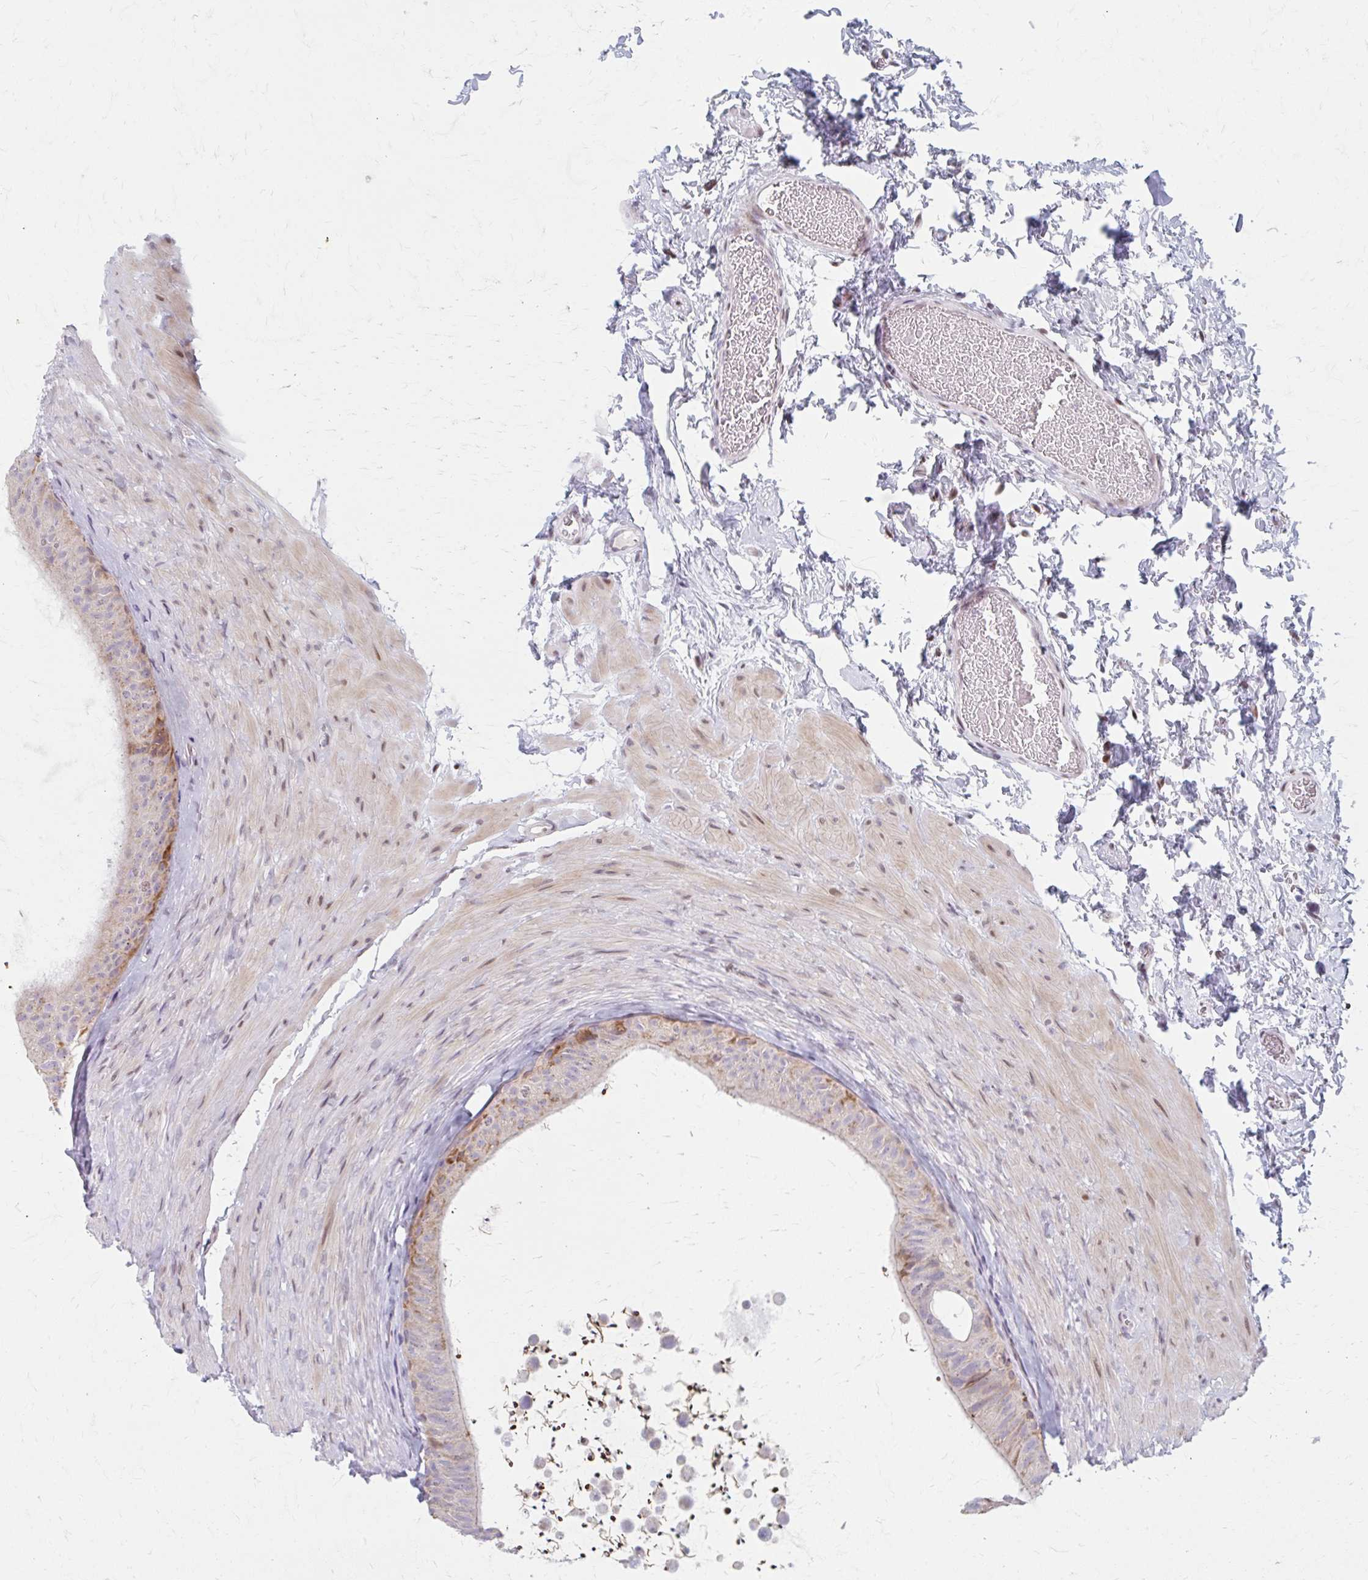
{"staining": {"intensity": "weak", "quantity": "<25%", "location": "cytoplasmic/membranous"}, "tissue": "epididymis", "cell_type": "Glandular cells", "image_type": "normal", "snomed": [{"axis": "morphology", "description": "Normal tissue, NOS"}, {"axis": "topography", "description": "Epididymis, spermatic cord, NOS"}, {"axis": "topography", "description": "Epididymis"}], "caption": "Unremarkable epididymis was stained to show a protein in brown. There is no significant positivity in glandular cells. The staining is performed using DAB (3,3'-diaminobenzidine) brown chromogen with nuclei counter-stained in using hematoxylin.", "gene": "BEAN1", "patient": {"sex": "male", "age": 31}}